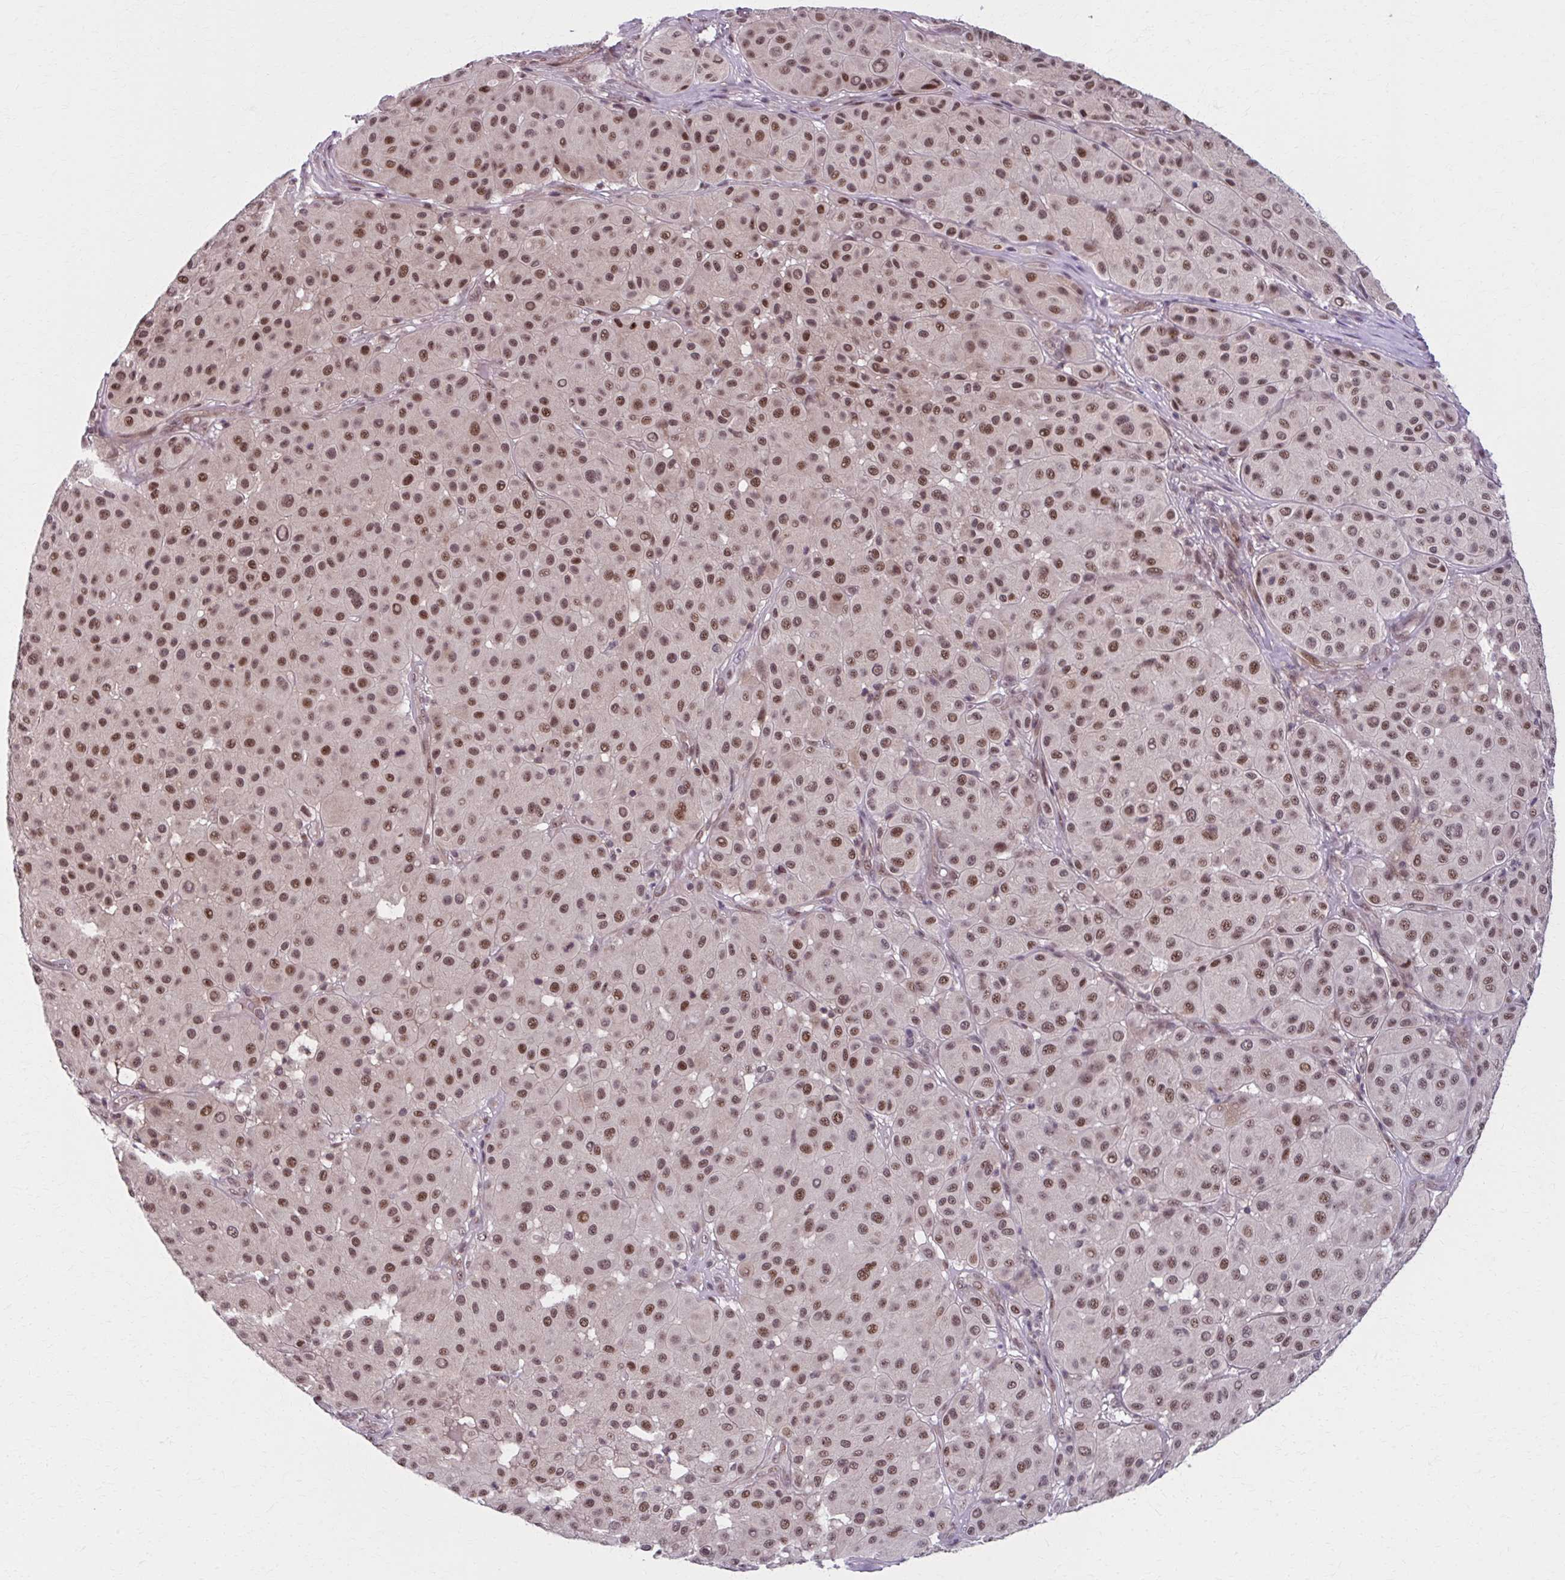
{"staining": {"intensity": "moderate", "quantity": ">75%", "location": "nuclear"}, "tissue": "melanoma", "cell_type": "Tumor cells", "image_type": "cancer", "snomed": [{"axis": "morphology", "description": "Malignant melanoma, Metastatic site"}, {"axis": "topography", "description": "Smooth muscle"}], "caption": "Human melanoma stained for a protein (brown) reveals moderate nuclear positive expression in about >75% of tumor cells.", "gene": "SETBP1", "patient": {"sex": "male", "age": 41}}